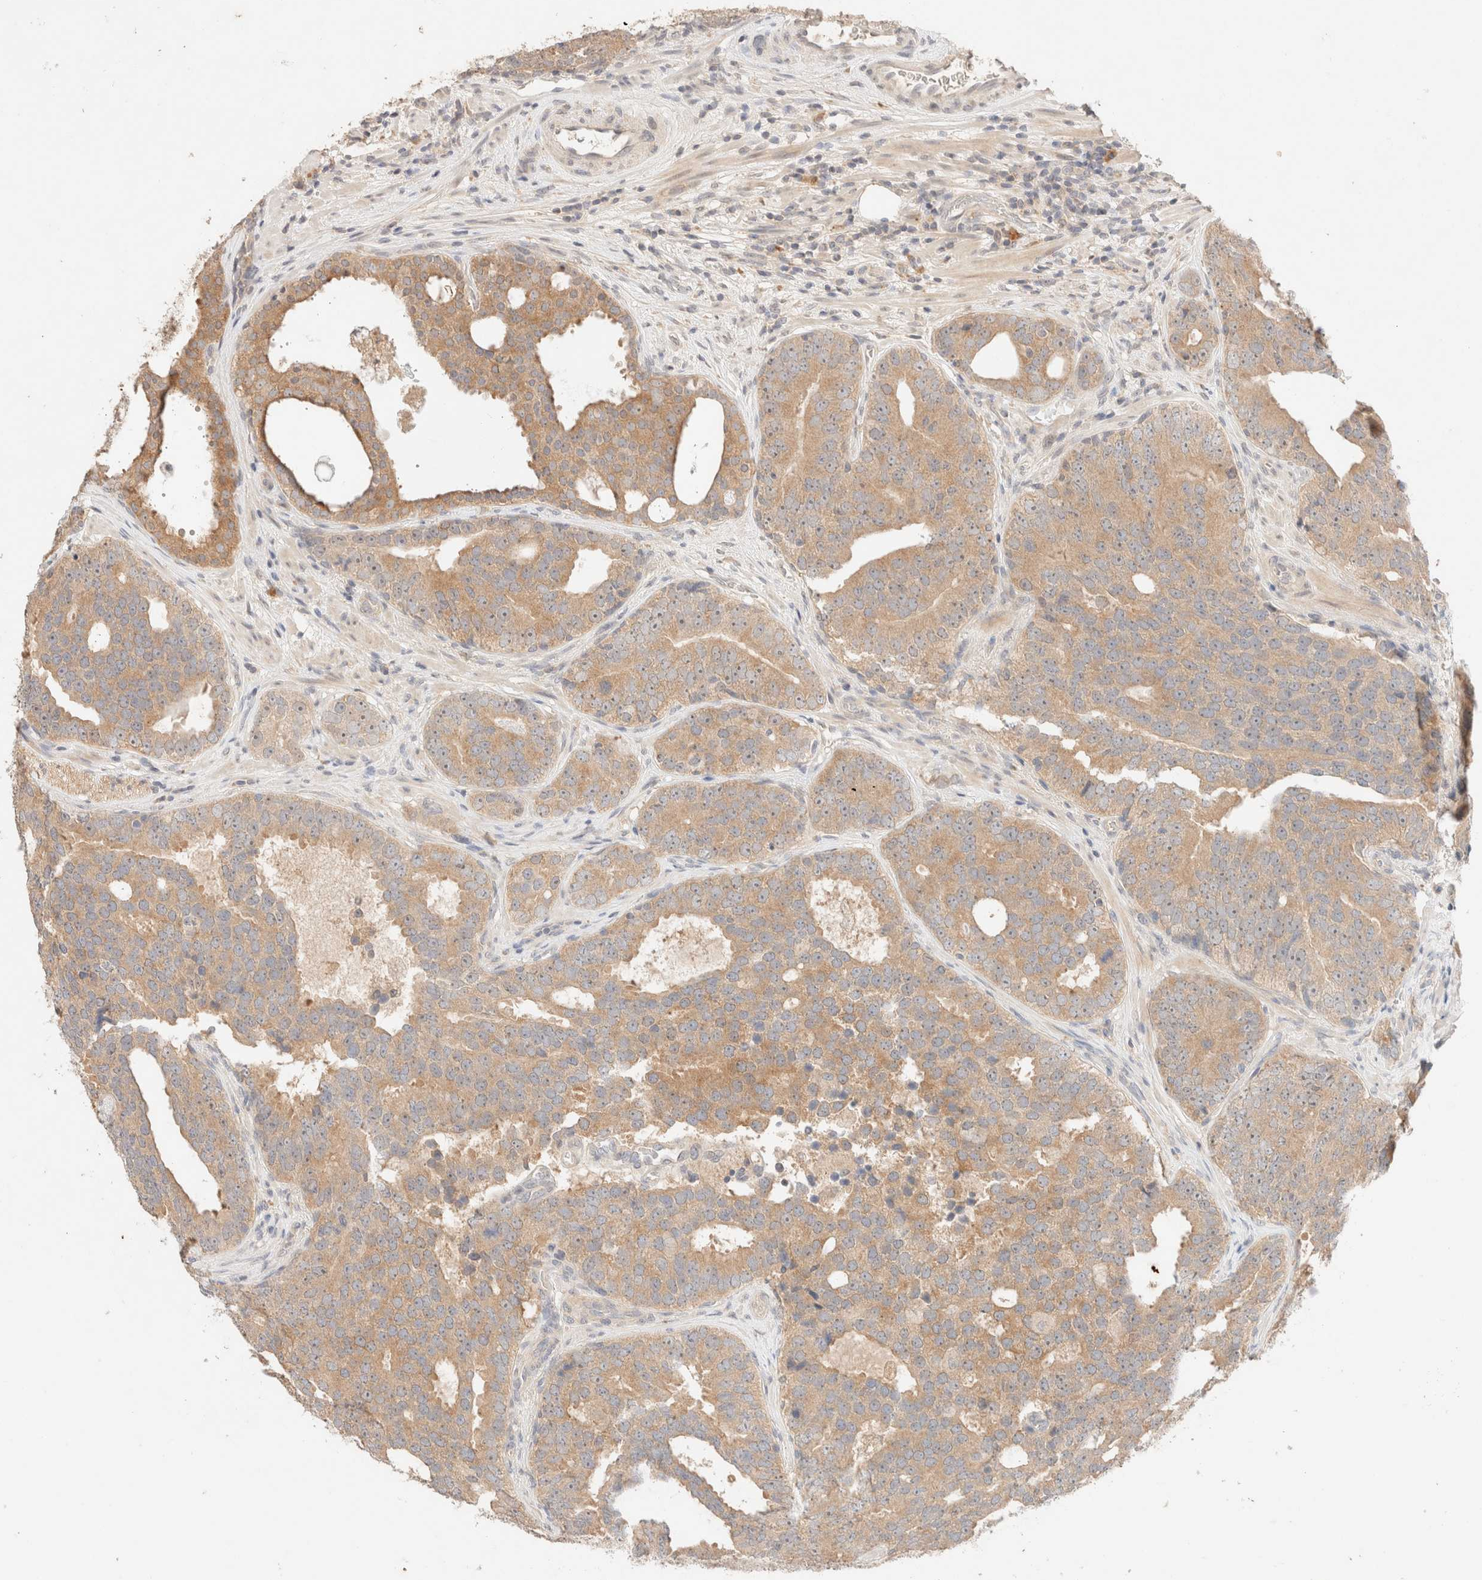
{"staining": {"intensity": "moderate", "quantity": ">75%", "location": "cytoplasmic/membranous"}, "tissue": "prostate cancer", "cell_type": "Tumor cells", "image_type": "cancer", "snomed": [{"axis": "morphology", "description": "Adenocarcinoma, High grade"}, {"axis": "topography", "description": "Prostate"}], "caption": "Immunohistochemical staining of human prostate cancer reveals medium levels of moderate cytoplasmic/membranous staining in approximately >75% of tumor cells.", "gene": "SARM1", "patient": {"sex": "male", "age": 56}}